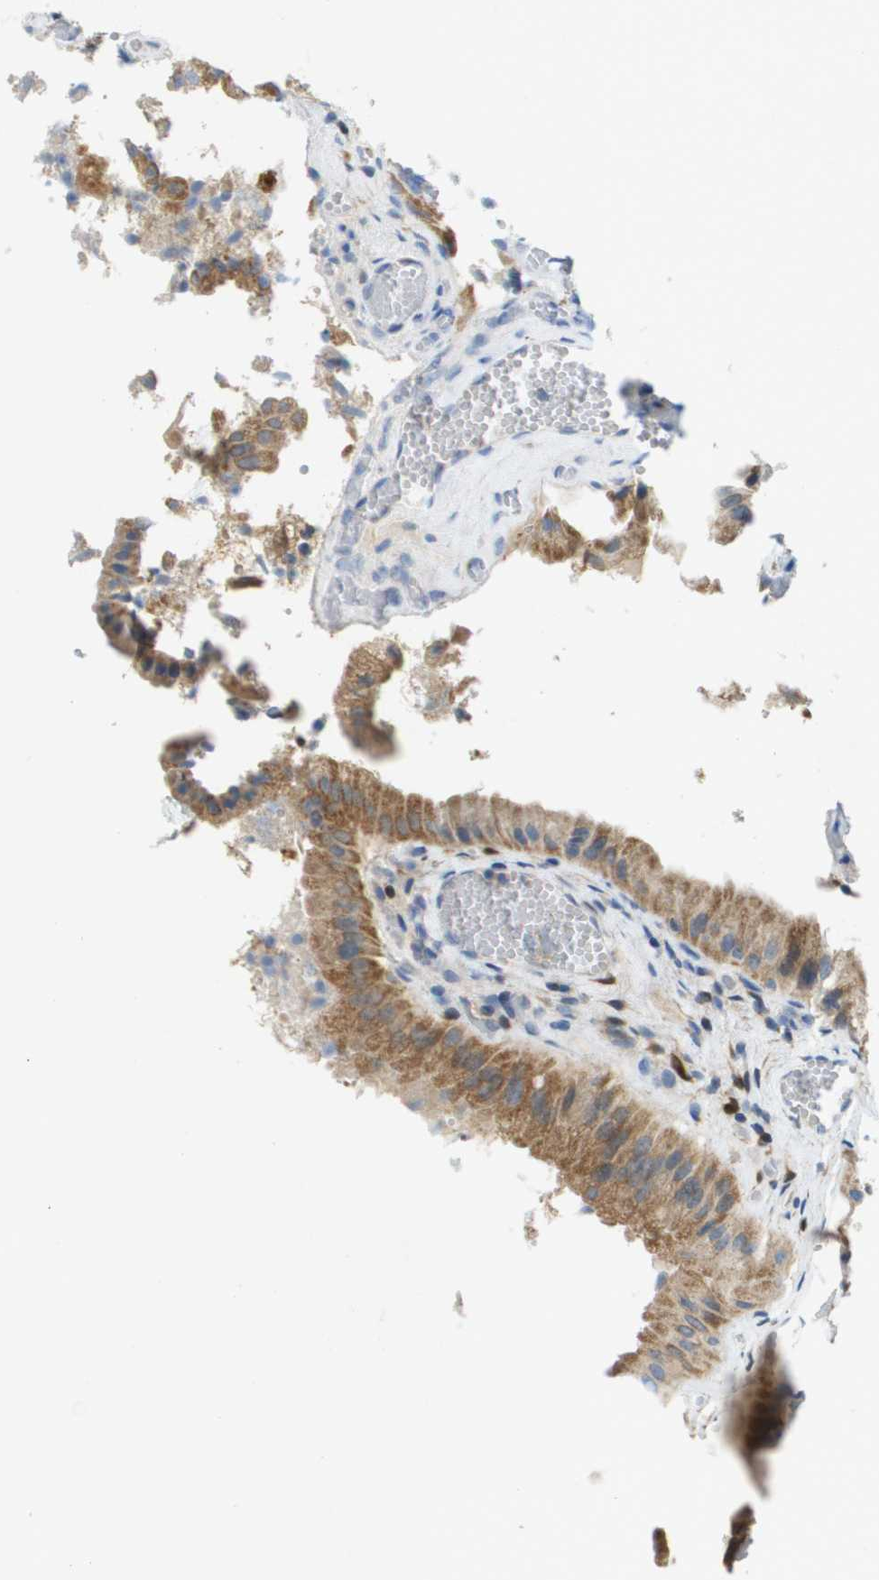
{"staining": {"intensity": "moderate", "quantity": ">75%", "location": "cytoplasmic/membranous"}, "tissue": "gallbladder", "cell_type": "Glandular cells", "image_type": "normal", "snomed": [{"axis": "morphology", "description": "Normal tissue, NOS"}, {"axis": "topography", "description": "Gallbladder"}], "caption": "Gallbladder was stained to show a protein in brown. There is medium levels of moderate cytoplasmic/membranous staining in about >75% of glandular cells. Nuclei are stained in blue.", "gene": "CYGB", "patient": {"sex": "male", "age": 49}}